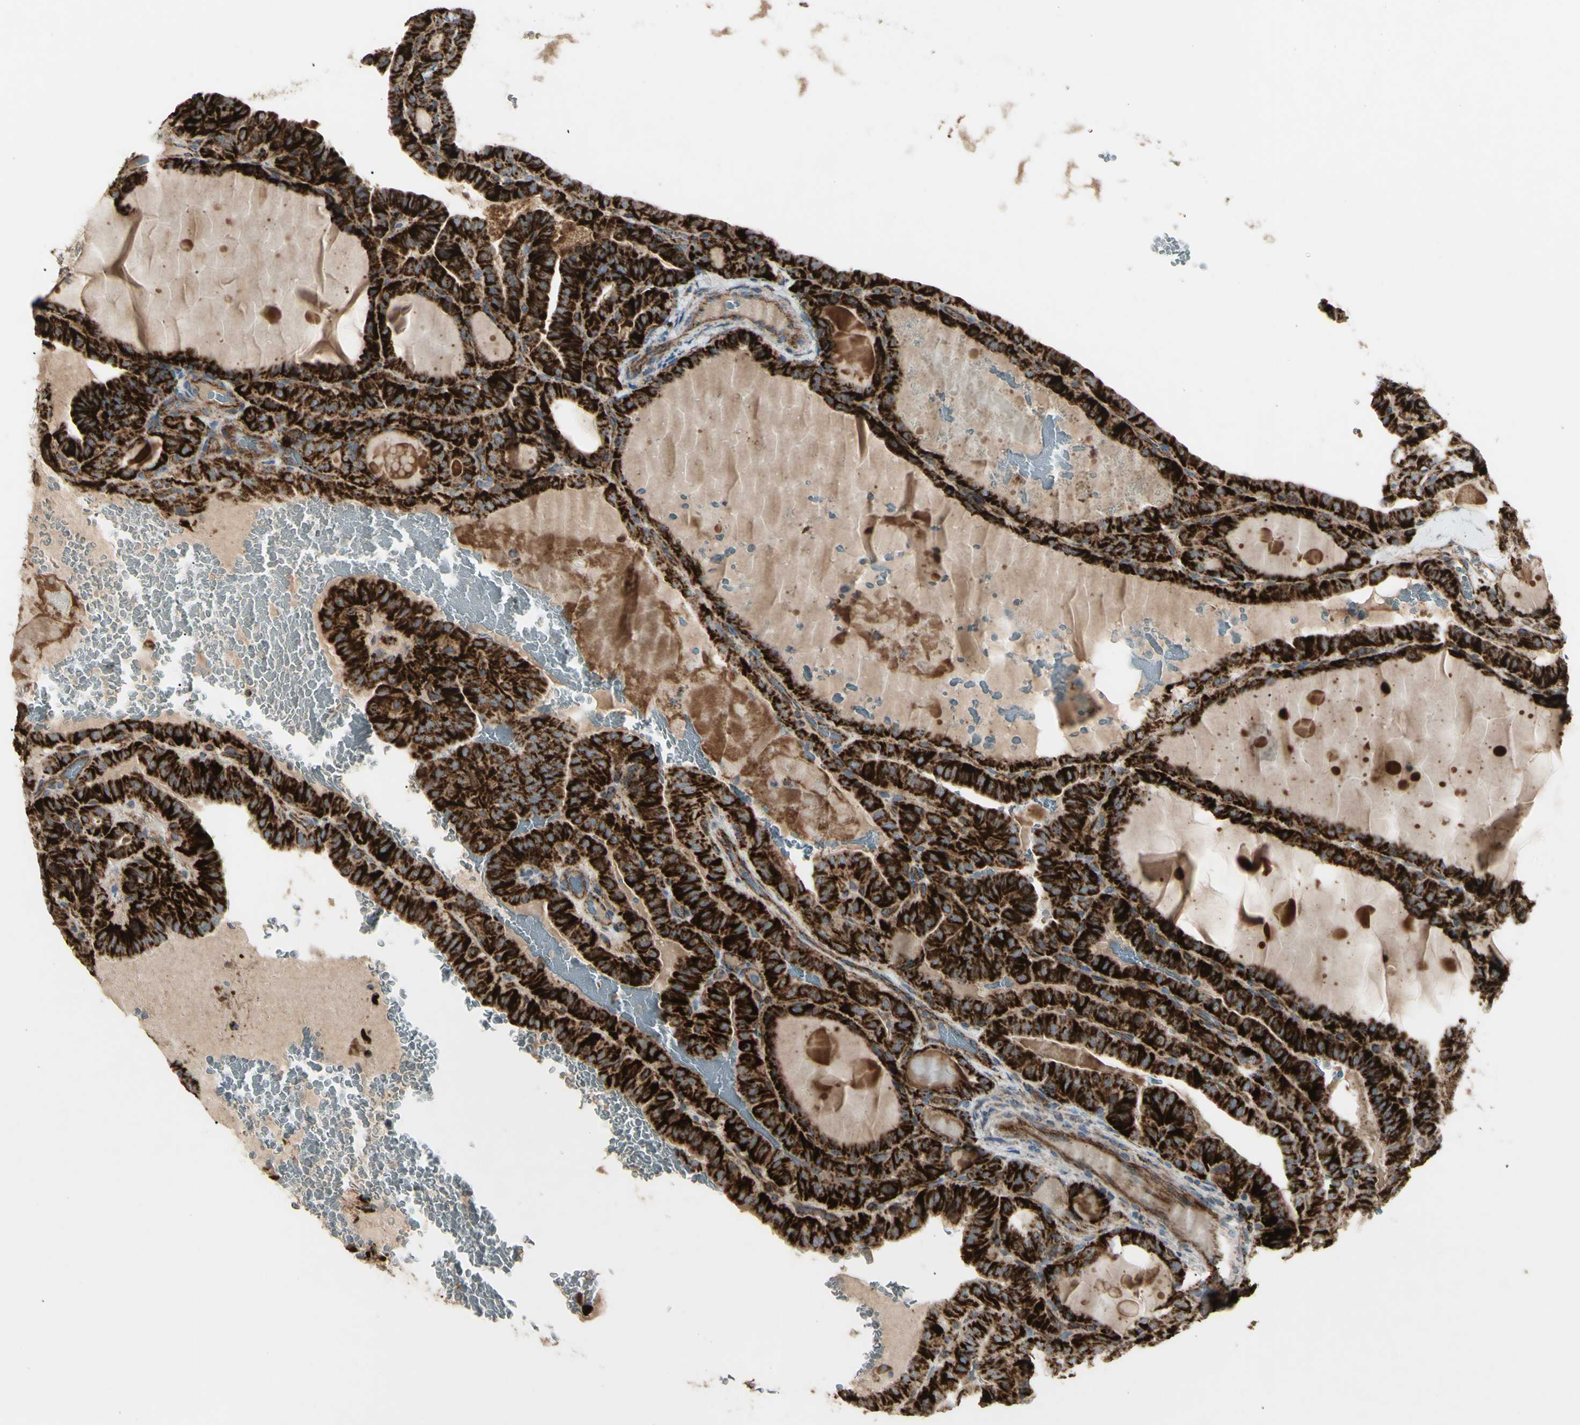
{"staining": {"intensity": "strong", "quantity": ">75%", "location": "cytoplasmic/membranous"}, "tissue": "thyroid cancer", "cell_type": "Tumor cells", "image_type": "cancer", "snomed": [{"axis": "morphology", "description": "Papillary adenocarcinoma, NOS"}, {"axis": "topography", "description": "Thyroid gland"}], "caption": "Thyroid papillary adenocarcinoma stained for a protein demonstrates strong cytoplasmic/membranous positivity in tumor cells.", "gene": "CYB5R1", "patient": {"sex": "male", "age": 77}}